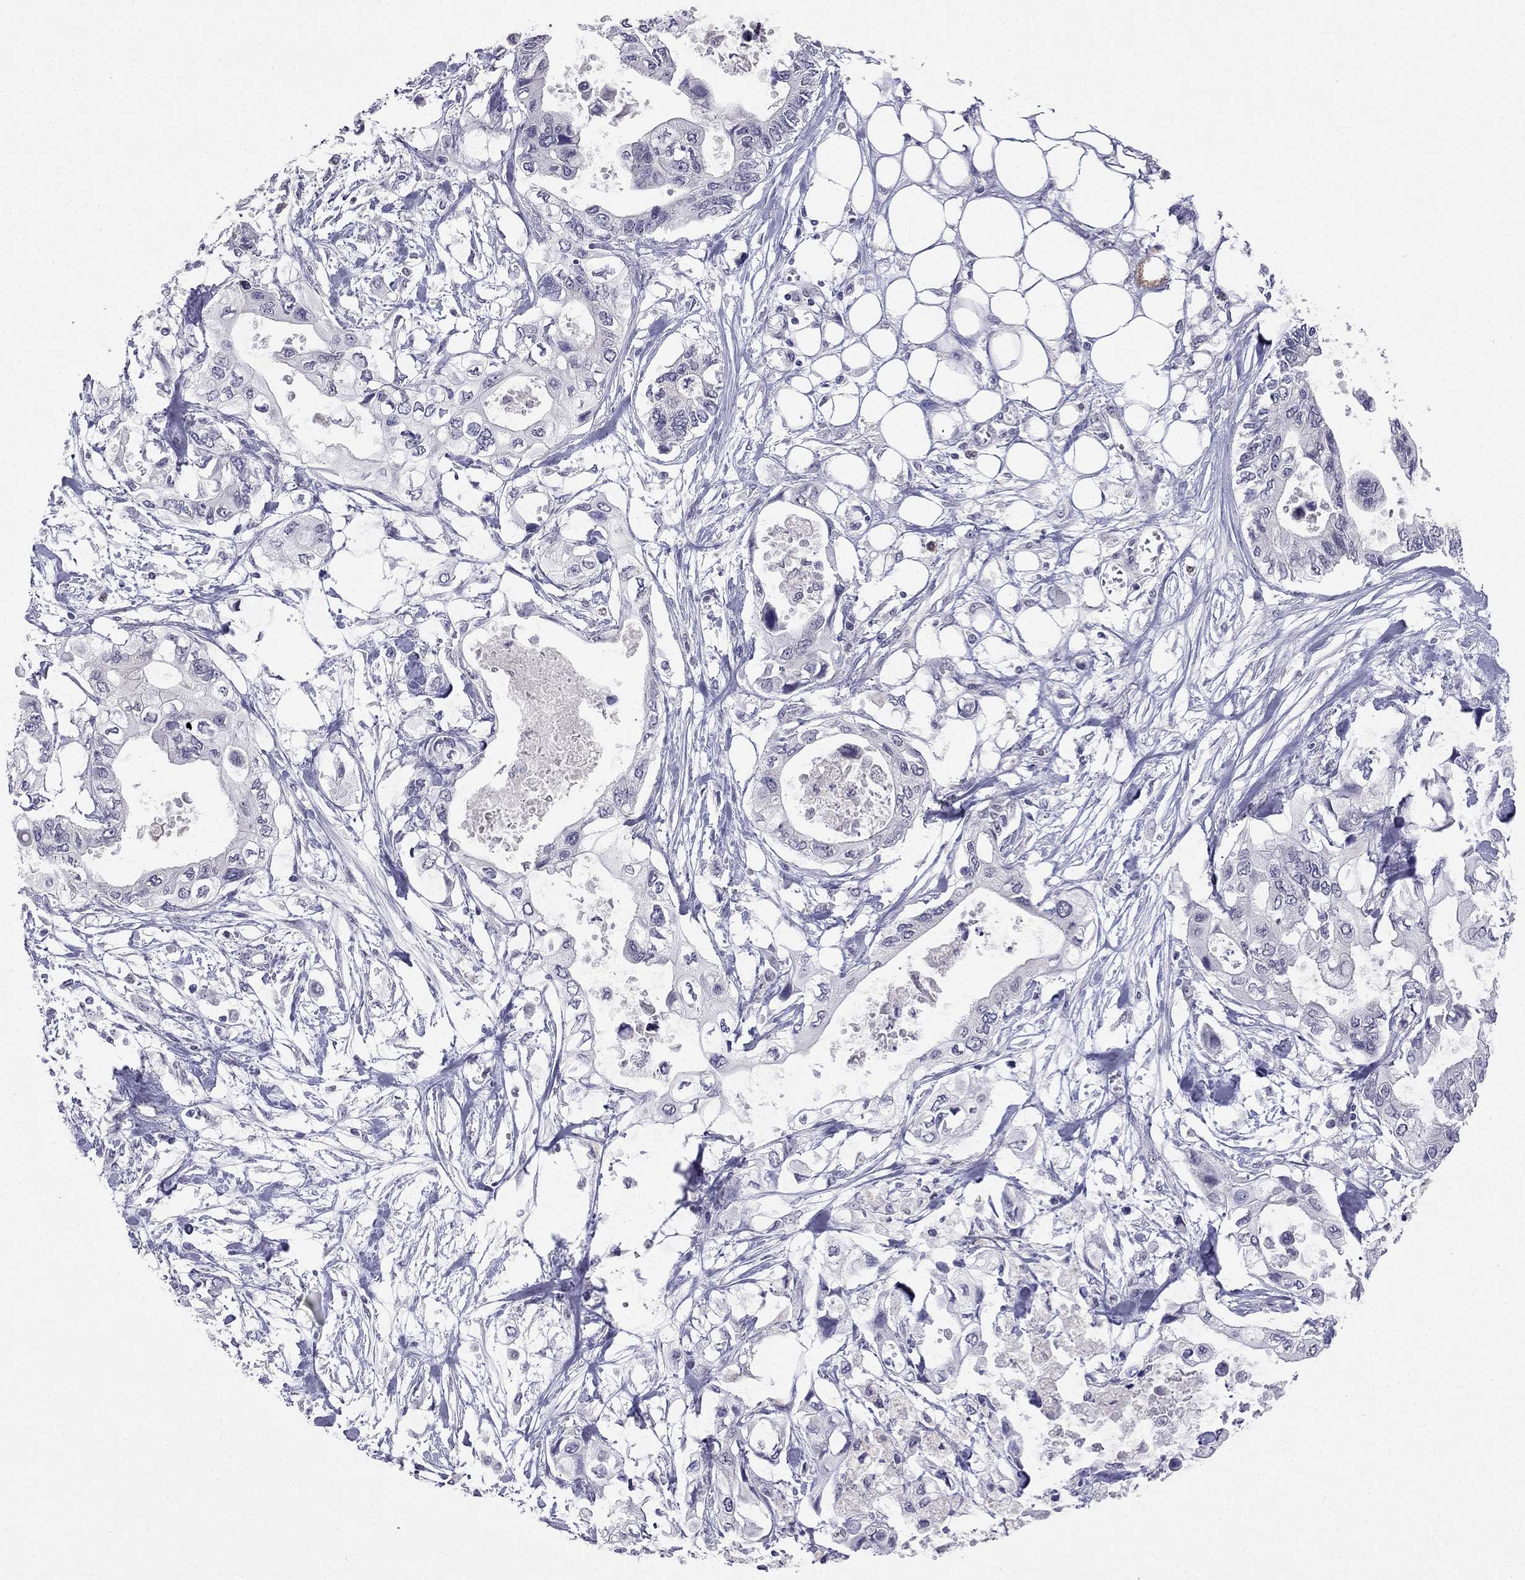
{"staining": {"intensity": "negative", "quantity": "none", "location": "none"}, "tissue": "pancreatic cancer", "cell_type": "Tumor cells", "image_type": "cancer", "snomed": [{"axis": "morphology", "description": "Adenocarcinoma, NOS"}, {"axis": "topography", "description": "Pancreas"}], "caption": "IHC photomicrograph of pancreatic cancer stained for a protein (brown), which demonstrates no positivity in tumor cells.", "gene": "C16orf89", "patient": {"sex": "female", "age": 63}}